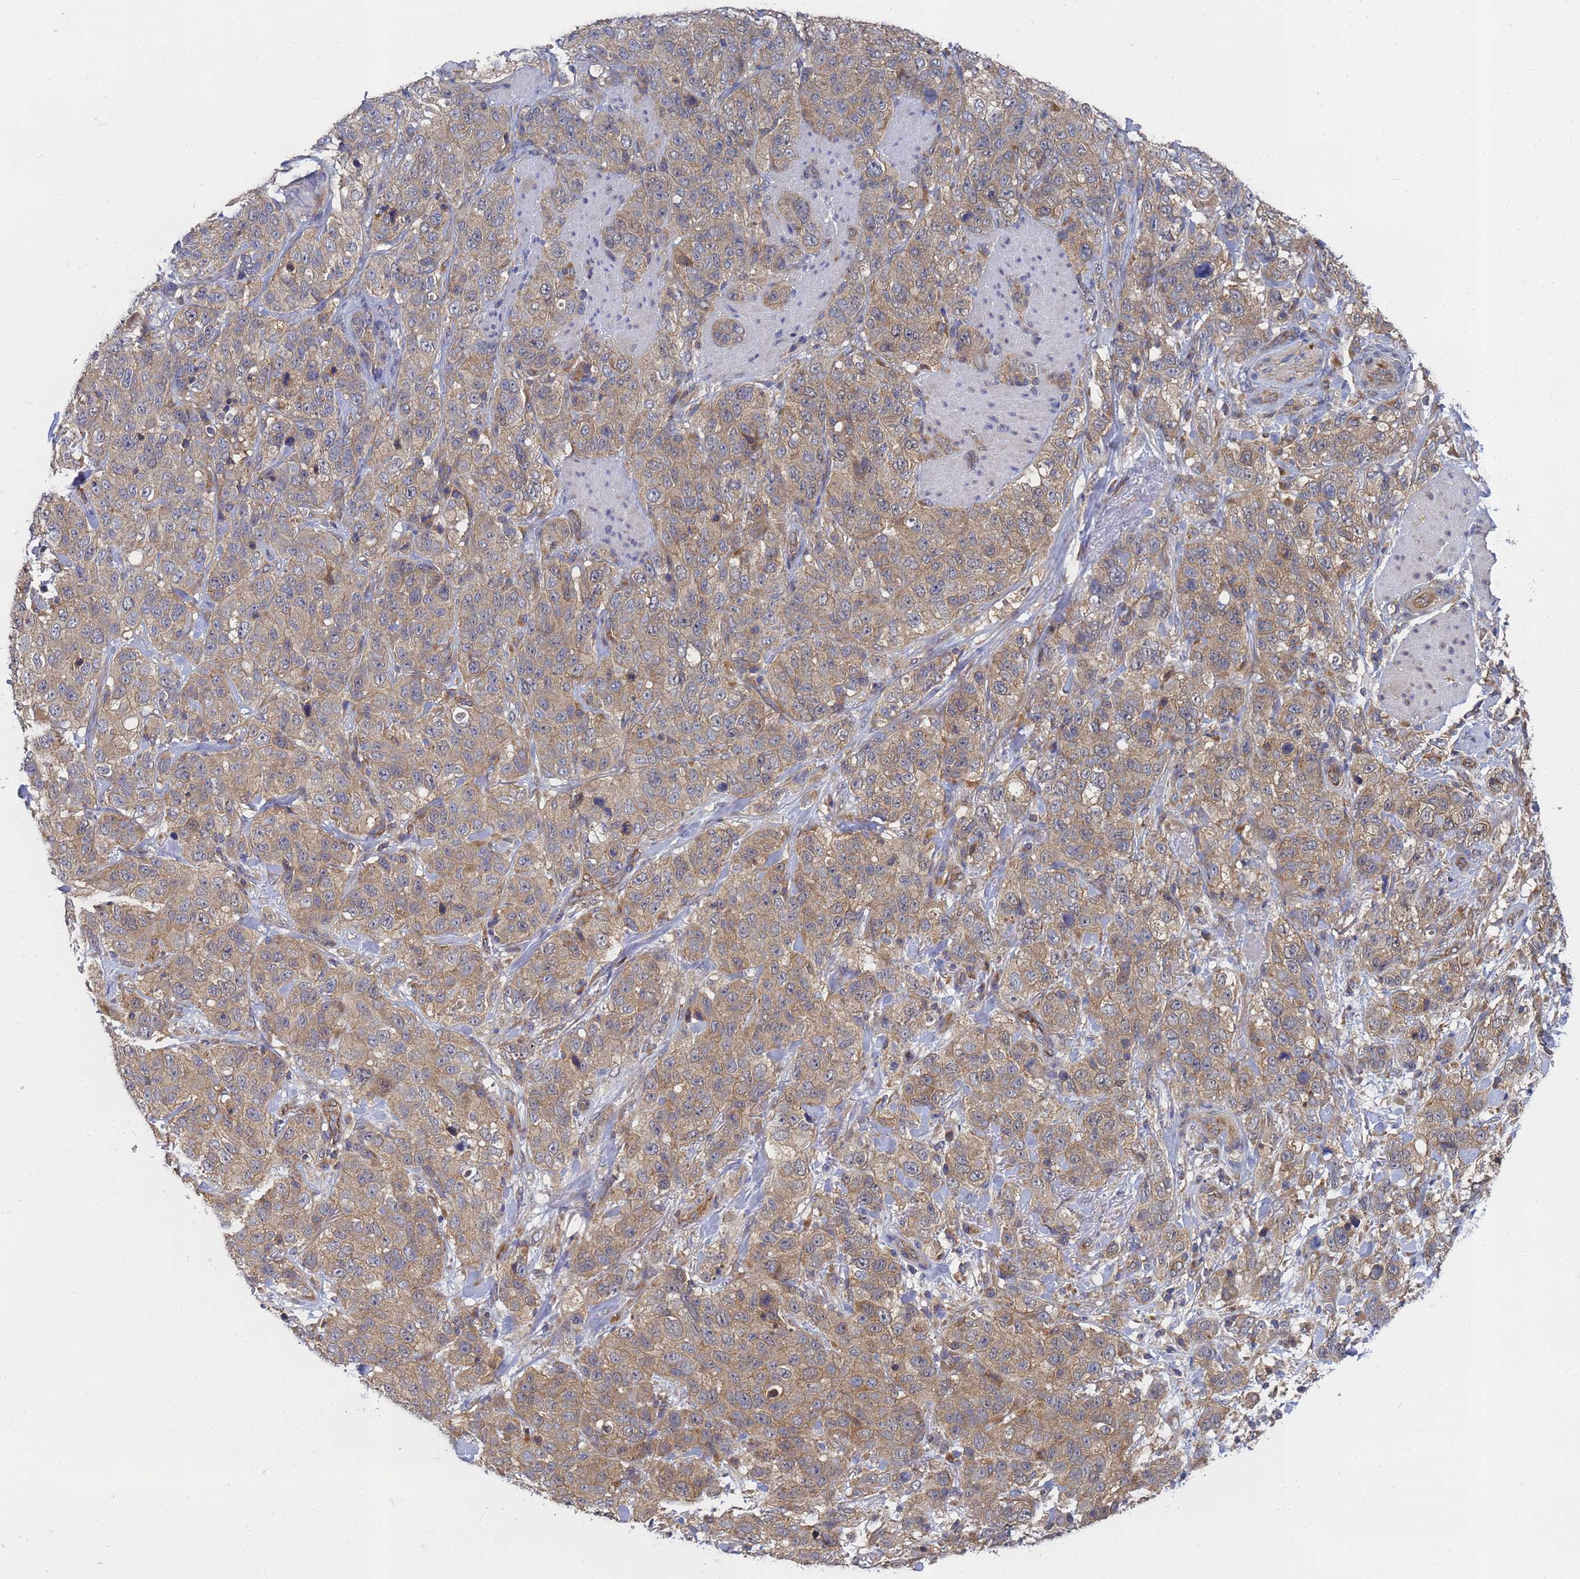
{"staining": {"intensity": "moderate", "quantity": ">75%", "location": "cytoplasmic/membranous"}, "tissue": "stomach cancer", "cell_type": "Tumor cells", "image_type": "cancer", "snomed": [{"axis": "morphology", "description": "Adenocarcinoma, NOS"}, {"axis": "topography", "description": "Stomach"}], "caption": "A medium amount of moderate cytoplasmic/membranous expression is present in about >75% of tumor cells in adenocarcinoma (stomach) tissue. The staining was performed using DAB (3,3'-diaminobenzidine) to visualize the protein expression in brown, while the nuclei were stained in blue with hematoxylin (Magnification: 20x).", "gene": "ALS2CL", "patient": {"sex": "male", "age": 48}}